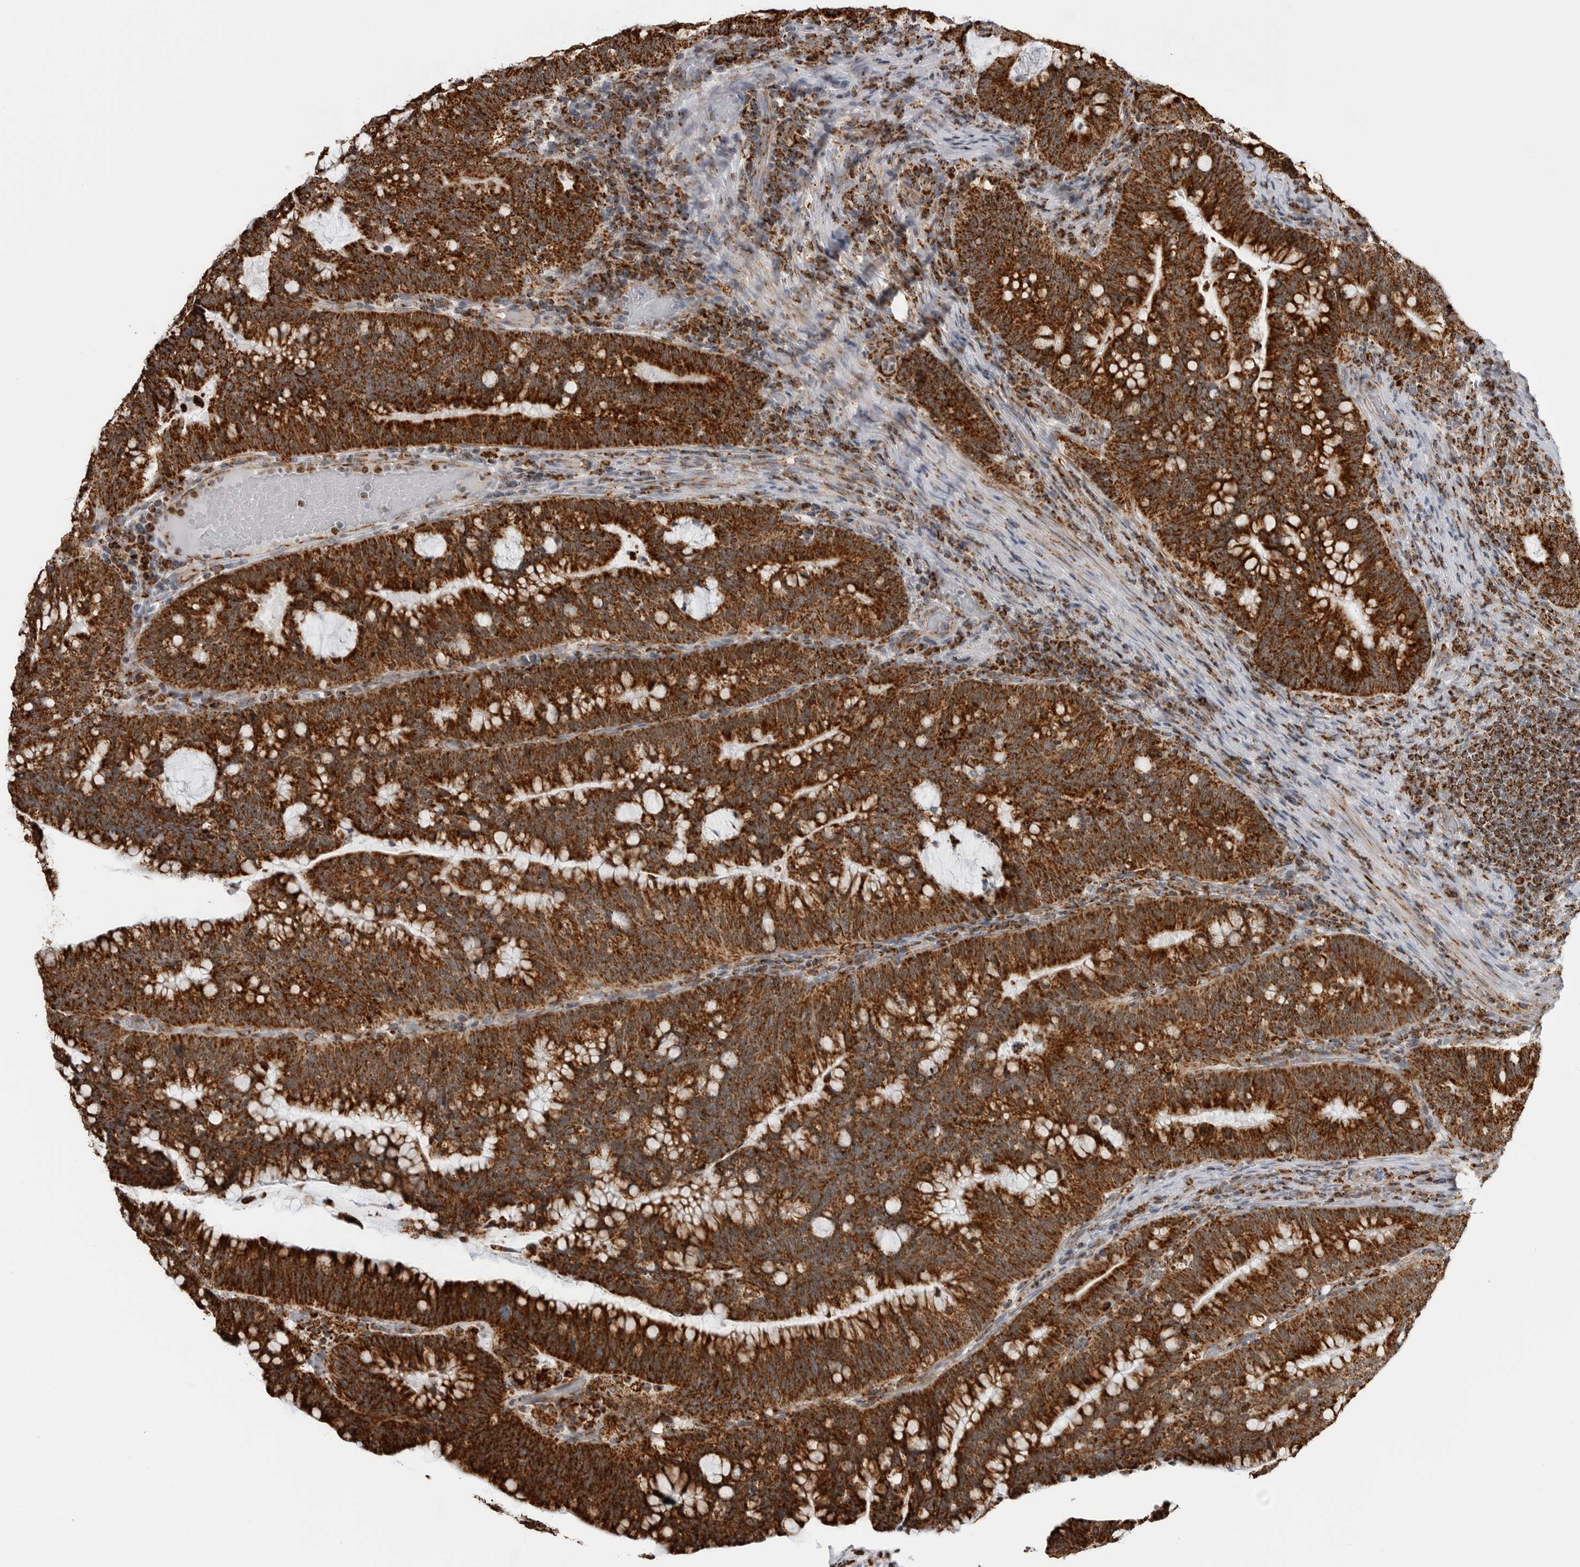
{"staining": {"intensity": "strong", "quantity": ">75%", "location": "cytoplasmic/membranous"}, "tissue": "colorectal cancer", "cell_type": "Tumor cells", "image_type": "cancer", "snomed": [{"axis": "morphology", "description": "Adenocarcinoma, NOS"}, {"axis": "topography", "description": "Colon"}], "caption": "Colorectal cancer stained with a brown dye reveals strong cytoplasmic/membranous positive expression in approximately >75% of tumor cells.", "gene": "COX5A", "patient": {"sex": "female", "age": 66}}